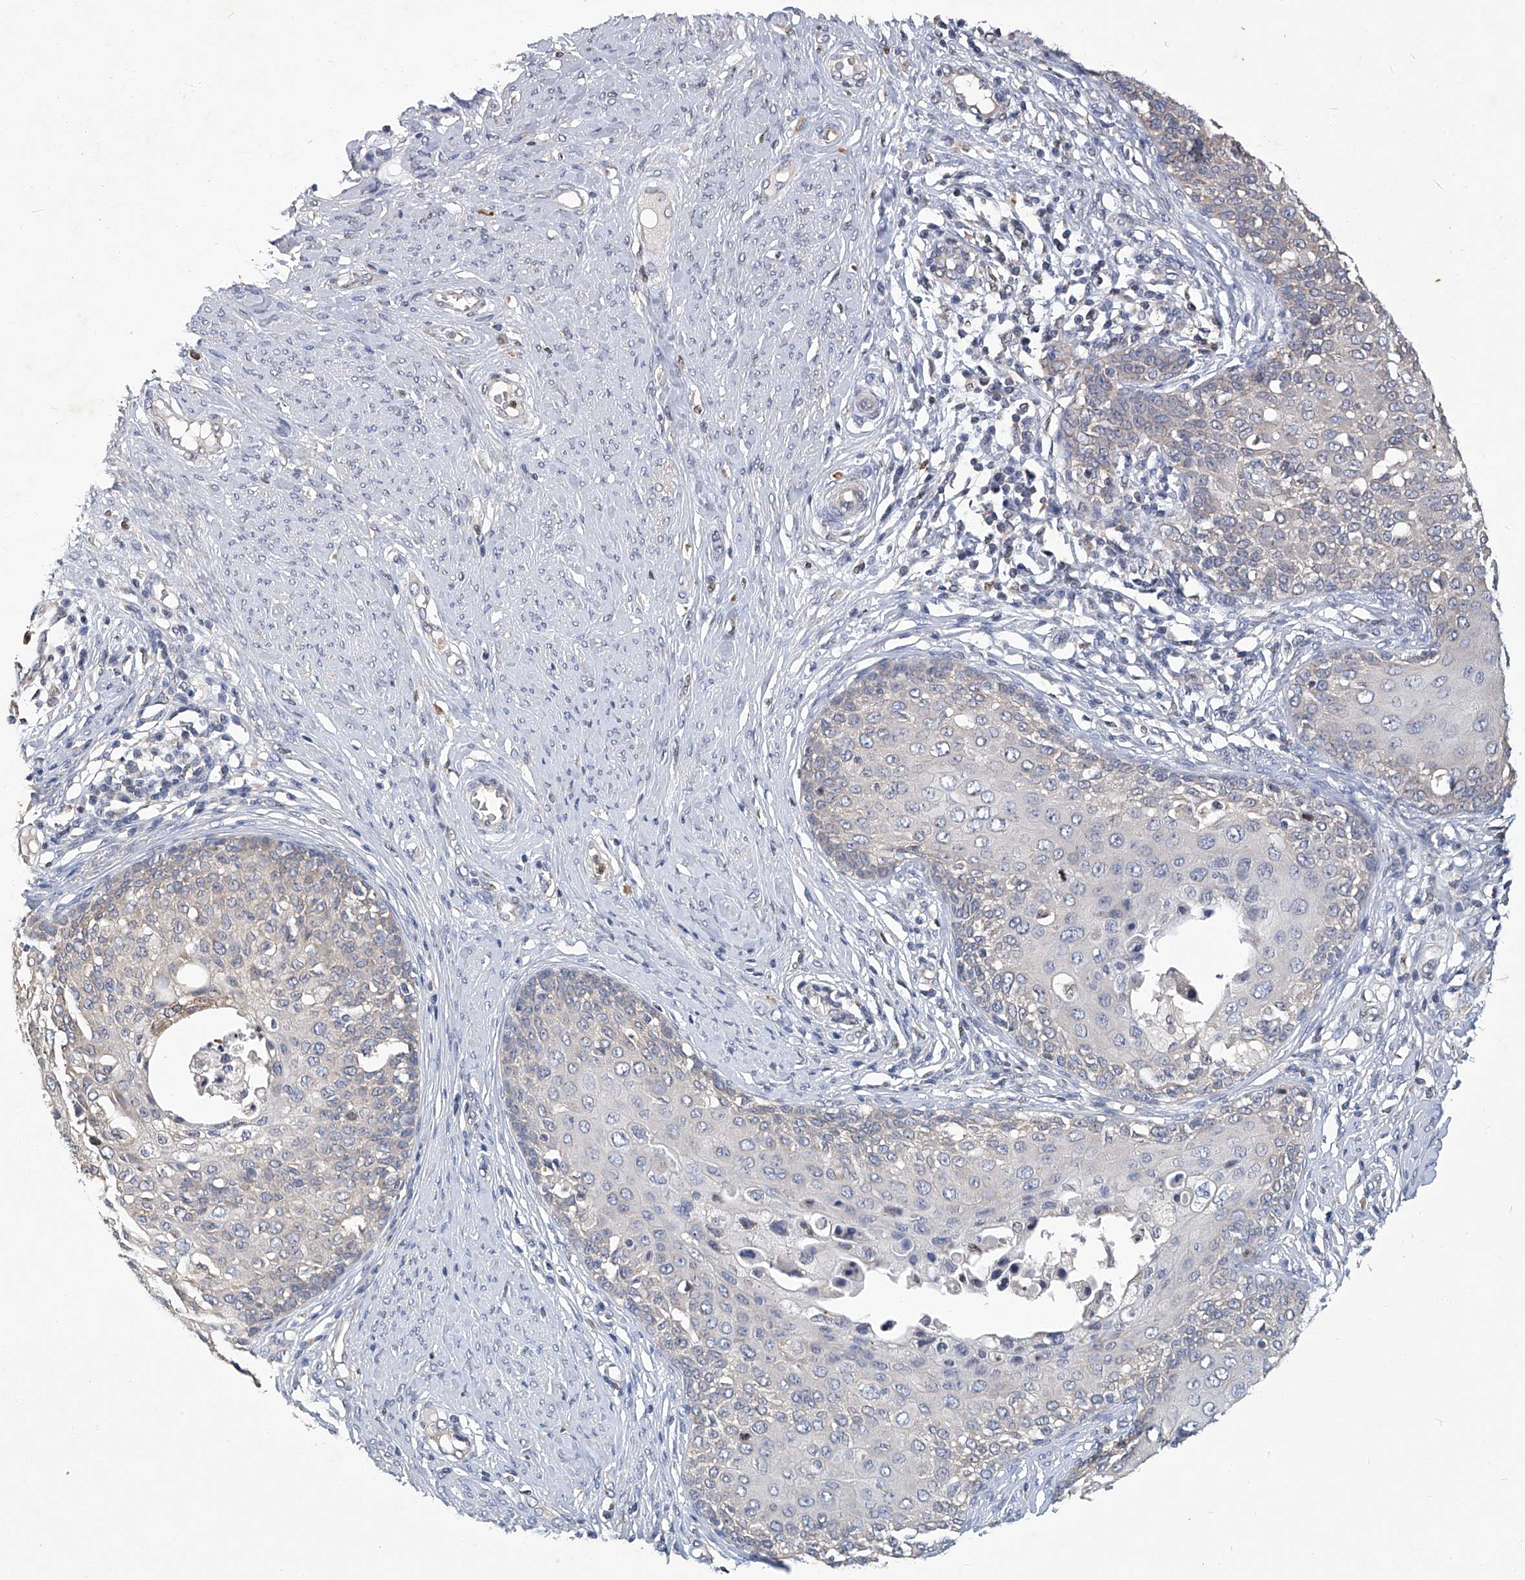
{"staining": {"intensity": "negative", "quantity": "none", "location": "none"}, "tissue": "cervical cancer", "cell_type": "Tumor cells", "image_type": "cancer", "snomed": [{"axis": "morphology", "description": "Squamous cell carcinoma, NOS"}, {"axis": "morphology", "description": "Adenocarcinoma, NOS"}, {"axis": "topography", "description": "Cervix"}], "caption": "Immunohistochemistry of human cervical adenocarcinoma demonstrates no staining in tumor cells.", "gene": "TGFBR1", "patient": {"sex": "female", "age": 52}}